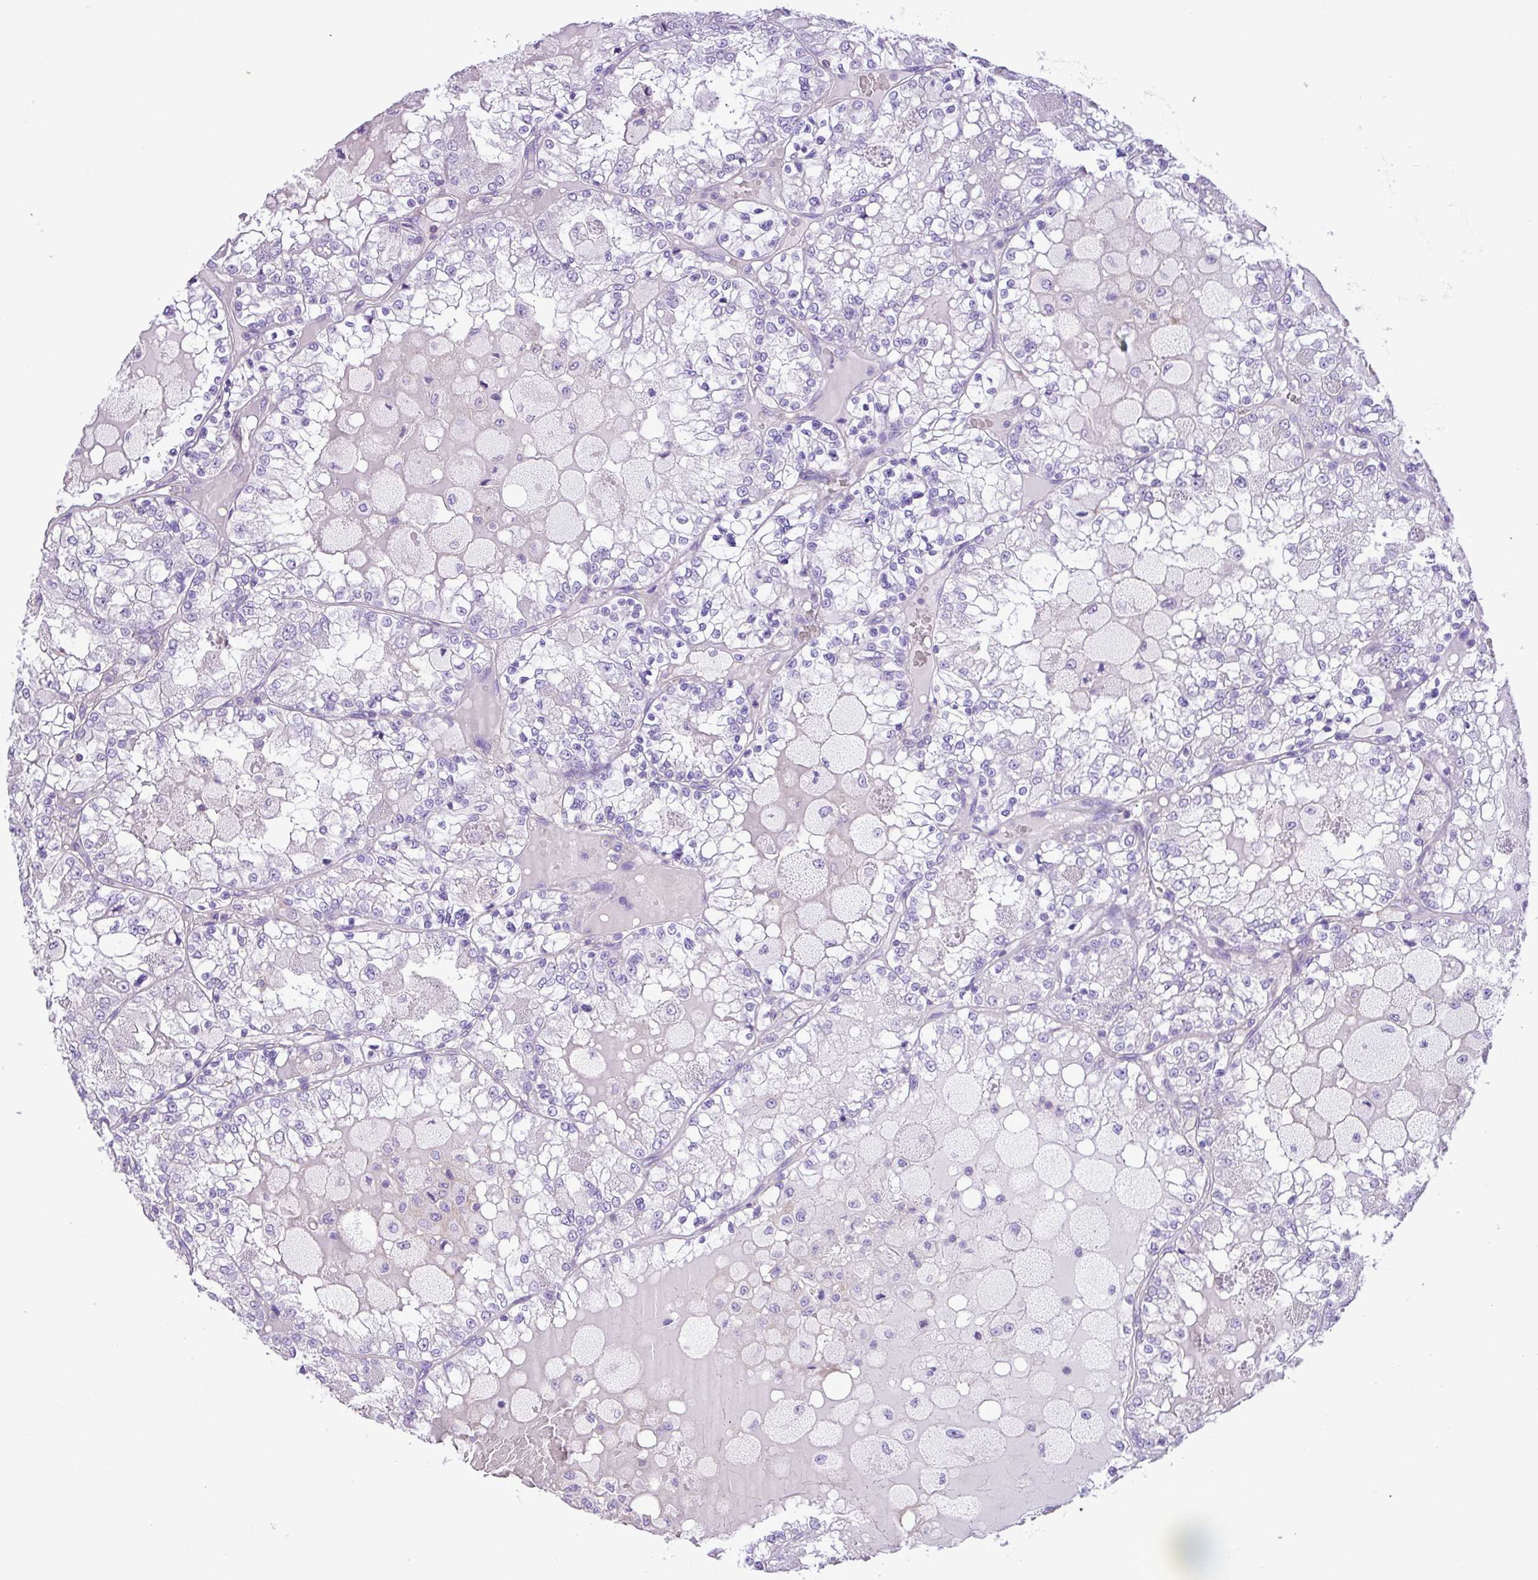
{"staining": {"intensity": "negative", "quantity": "none", "location": "none"}, "tissue": "renal cancer", "cell_type": "Tumor cells", "image_type": "cancer", "snomed": [{"axis": "morphology", "description": "Adenocarcinoma, NOS"}, {"axis": "topography", "description": "Kidney"}], "caption": "Tumor cells show no significant protein expression in renal adenocarcinoma.", "gene": "ZNF334", "patient": {"sex": "female", "age": 56}}